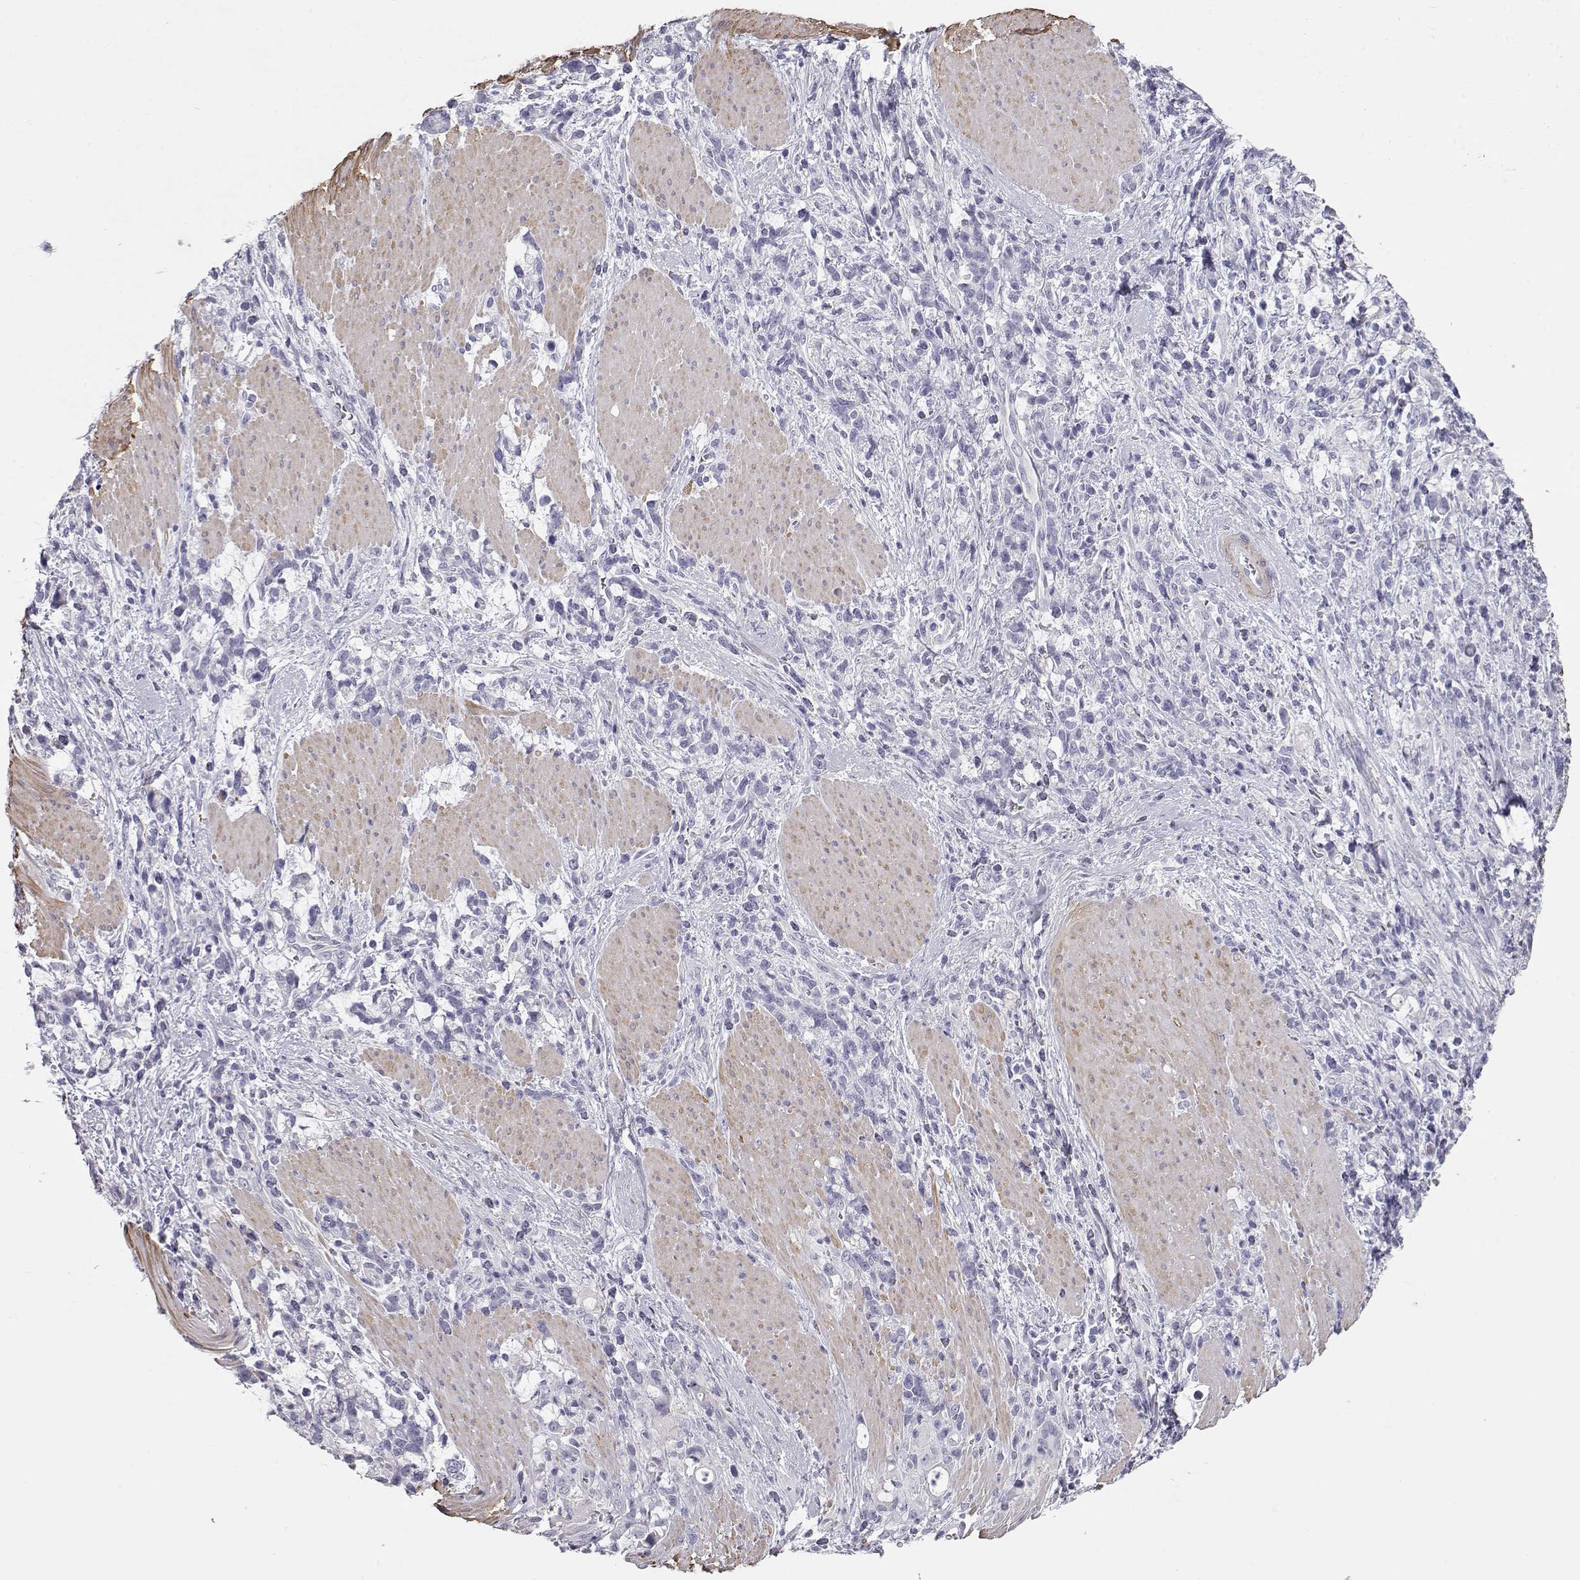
{"staining": {"intensity": "negative", "quantity": "none", "location": "none"}, "tissue": "stomach cancer", "cell_type": "Tumor cells", "image_type": "cancer", "snomed": [{"axis": "morphology", "description": "Adenocarcinoma, NOS"}, {"axis": "topography", "description": "Stomach"}], "caption": "The image shows no significant staining in tumor cells of stomach cancer (adenocarcinoma).", "gene": "SLITRK3", "patient": {"sex": "female", "age": 57}}